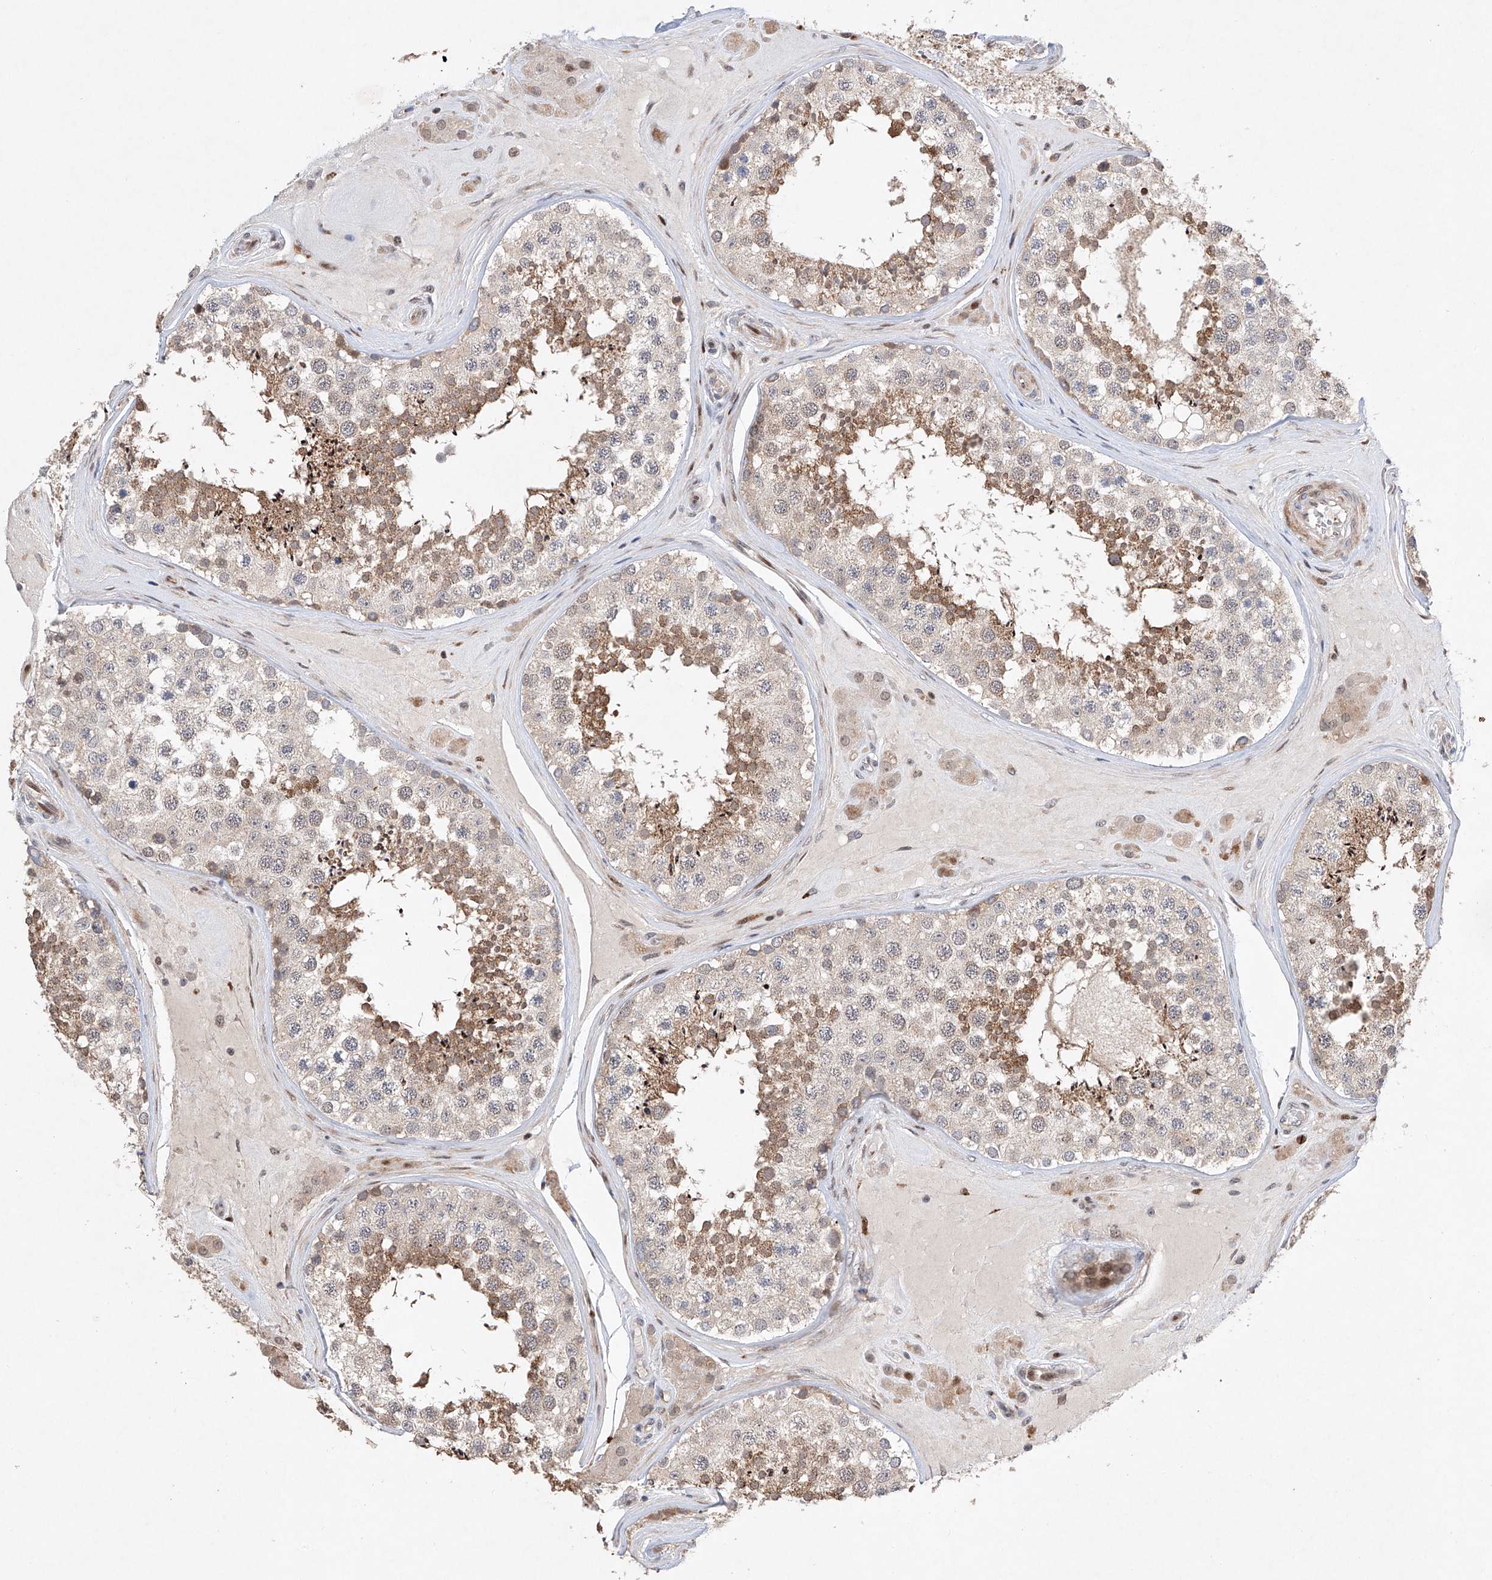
{"staining": {"intensity": "moderate", "quantity": "<25%", "location": "cytoplasmic/membranous"}, "tissue": "testis", "cell_type": "Cells in seminiferous ducts", "image_type": "normal", "snomed": [{"axis": "morphology", "description": "Normal tissue, NOS"}, {"axis": "topography", "description": "Testis"}], "caption": "This histopathology image exhibits normal testis stained with immunohistochemistry (IHC) to label a protein in brown. The cytoplasmic/membranous of cells in seminiferous ducts show moderate positivity for the protein. Nuclei are counter-stained blue.", "gene": "AFG1L", "patient": {"sex": "male", "age": 46}}